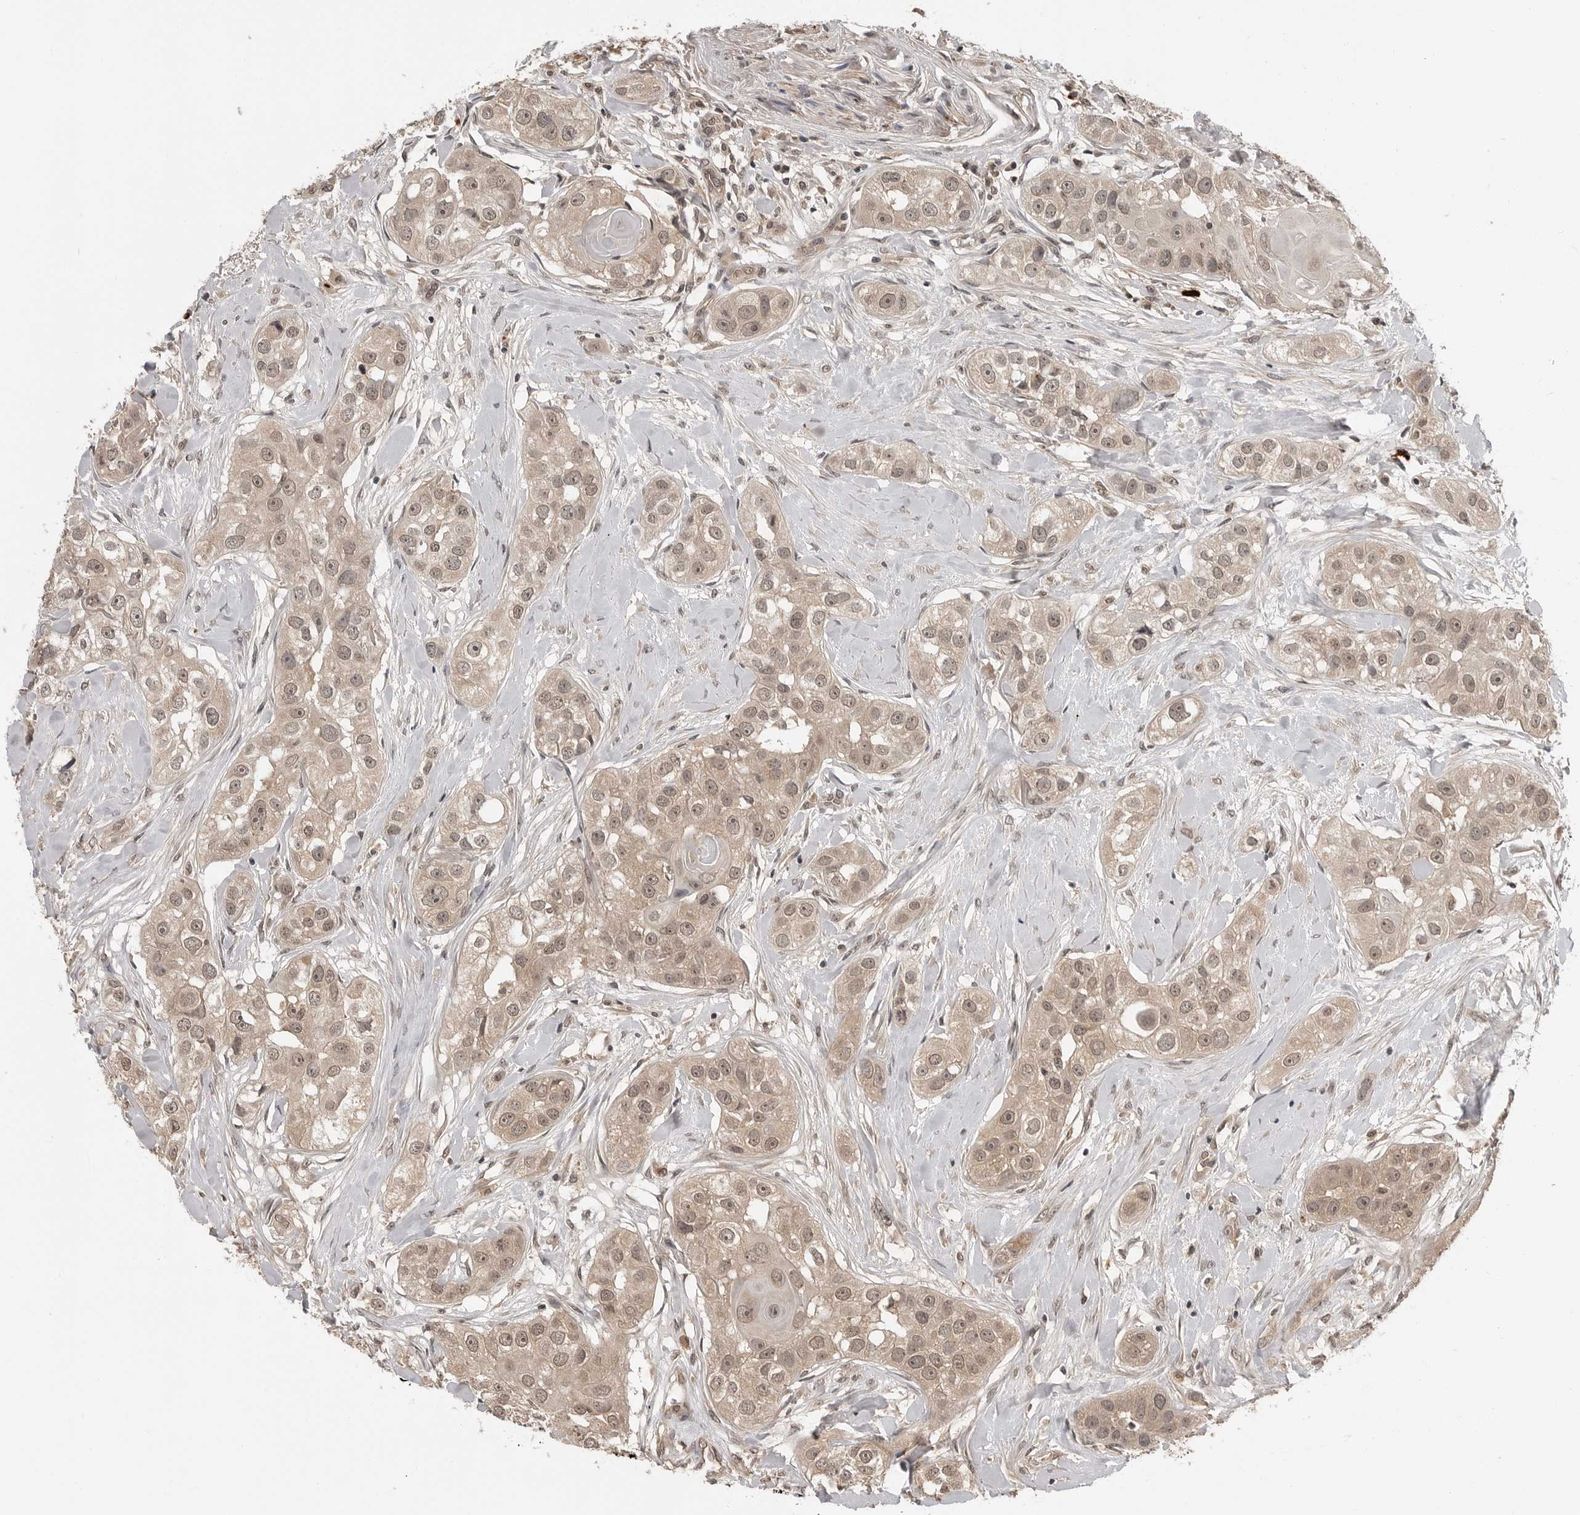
{"staining": {"intensity": "moderate", "quantity": ">75%", "location": "cytoplasmic/membranous,nuclear"}, "tissue": "head and neck cancer", "cell_type": "Tumor cells", "image_type": "cancer", "snomed": [{"axis": "morphology", "description": "Normal tissue, NOS"}, {"axis": "morphology", "description": "Squamous cell carcinoma, NOS"}, {"axis": "topography", "description": "Skeletal muscle"}, {"axis": "topography", "description": "Head-Neck"}], "caption": "The image reveals staining of head and neck cancer (squamous cell carcinoma), revealing moderate cytoplasmic/membranous and nuclear protein staining (brown color) within tumor cells.", "gene": "IL24", "patient": {"sex": "male", "age": 51}}